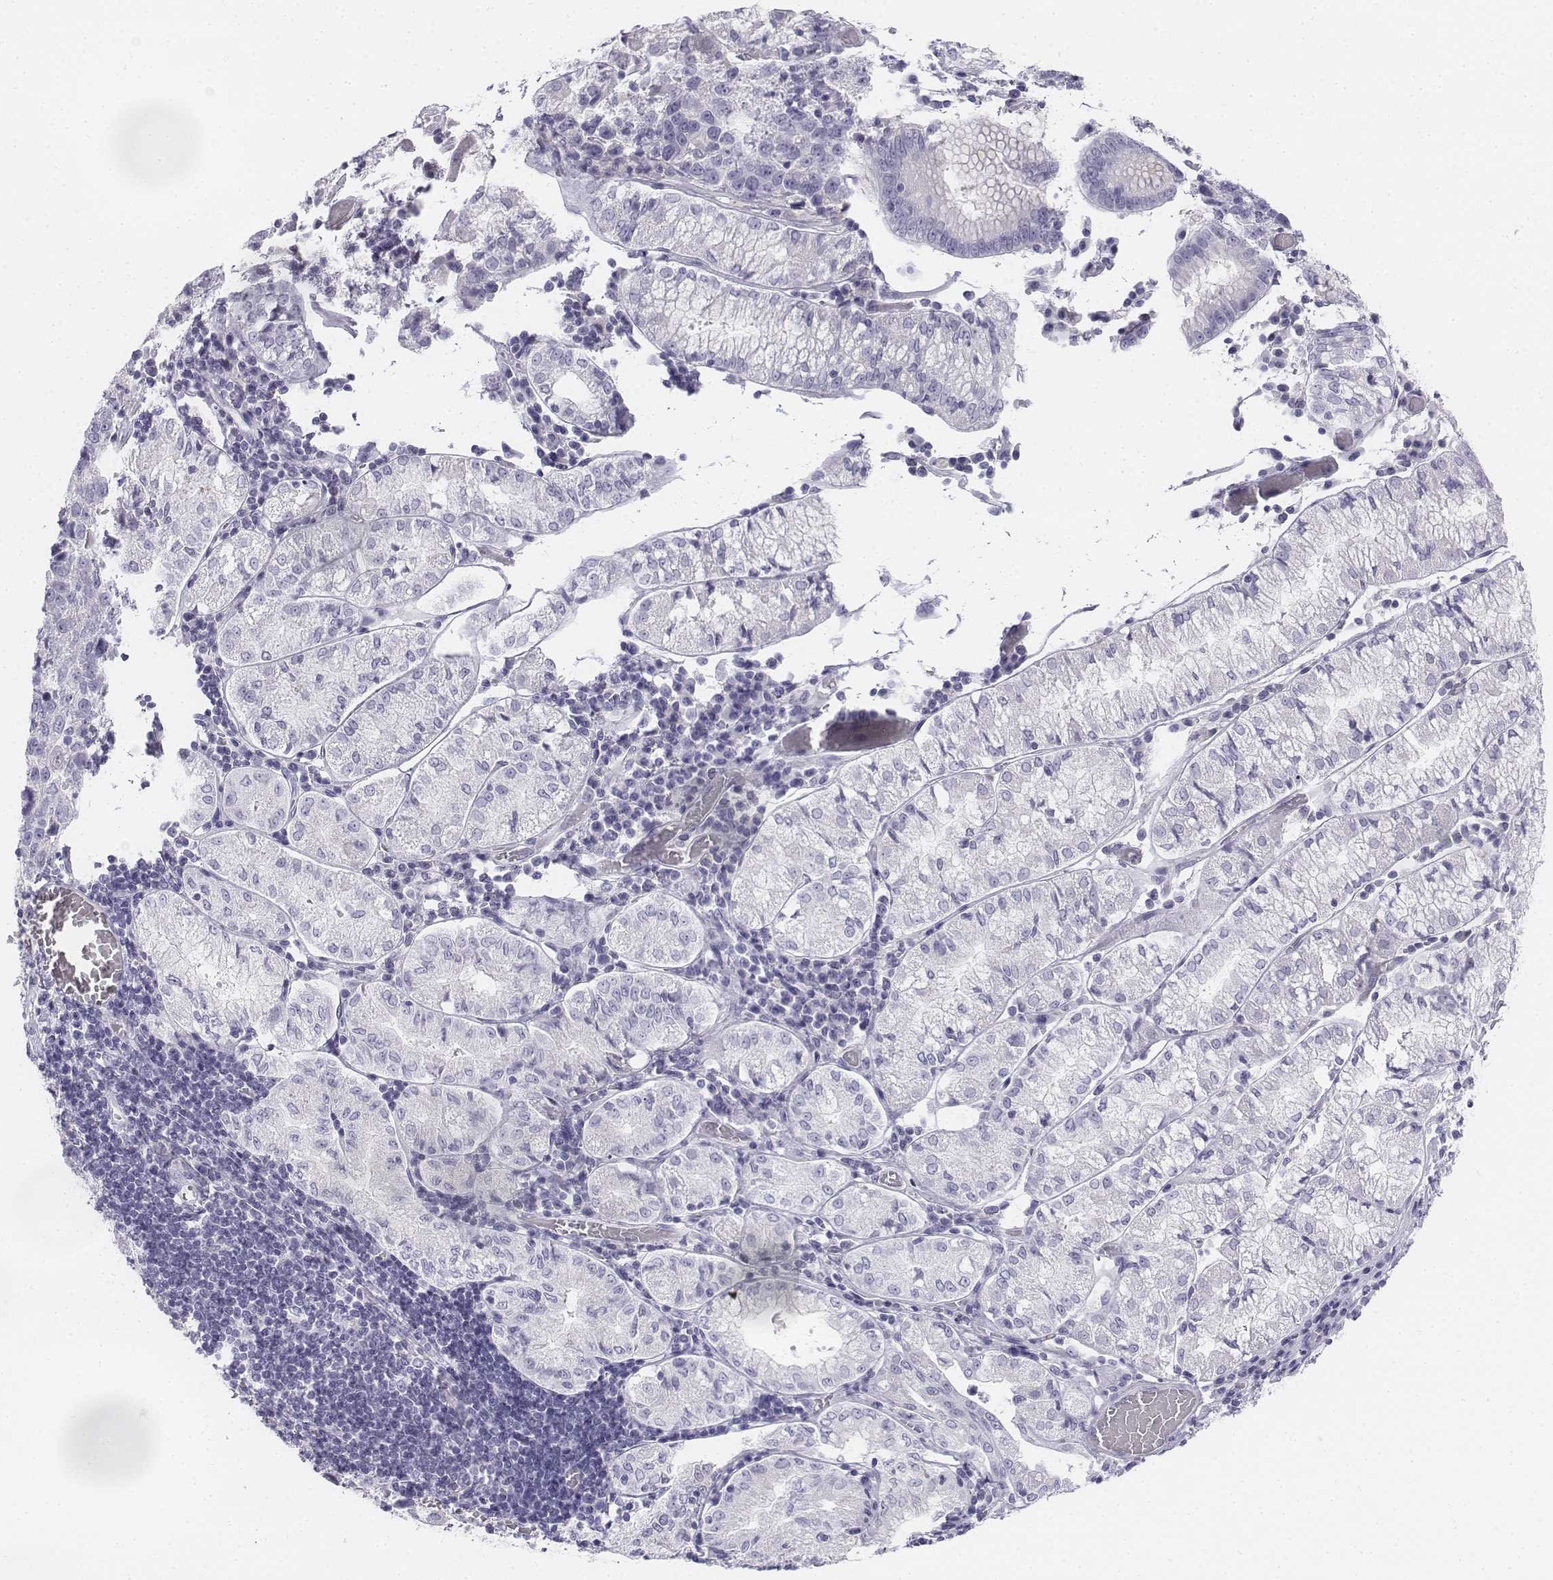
{"staining": {"intensity": "negative", "quantity": "none", "location": "none"}, "tissue": "stomach cancer", "cell_type": "Tumor cells", "image_type": "cancer", "snomed": [{"axis": "morphology", "description": "Adenocarcinoma, NOS"}, {"axis": "topography", "description": "Stomach"}], "caption": "Immunohistochemical staining of stomach adenocarcinoma shows no significant expression in tumor cells. (DAB (3,3'-diaminobenzidine) immunohistochemistry, high magnification).", "gene": "TH", "patient": {"sex": "male", "age": 93}}